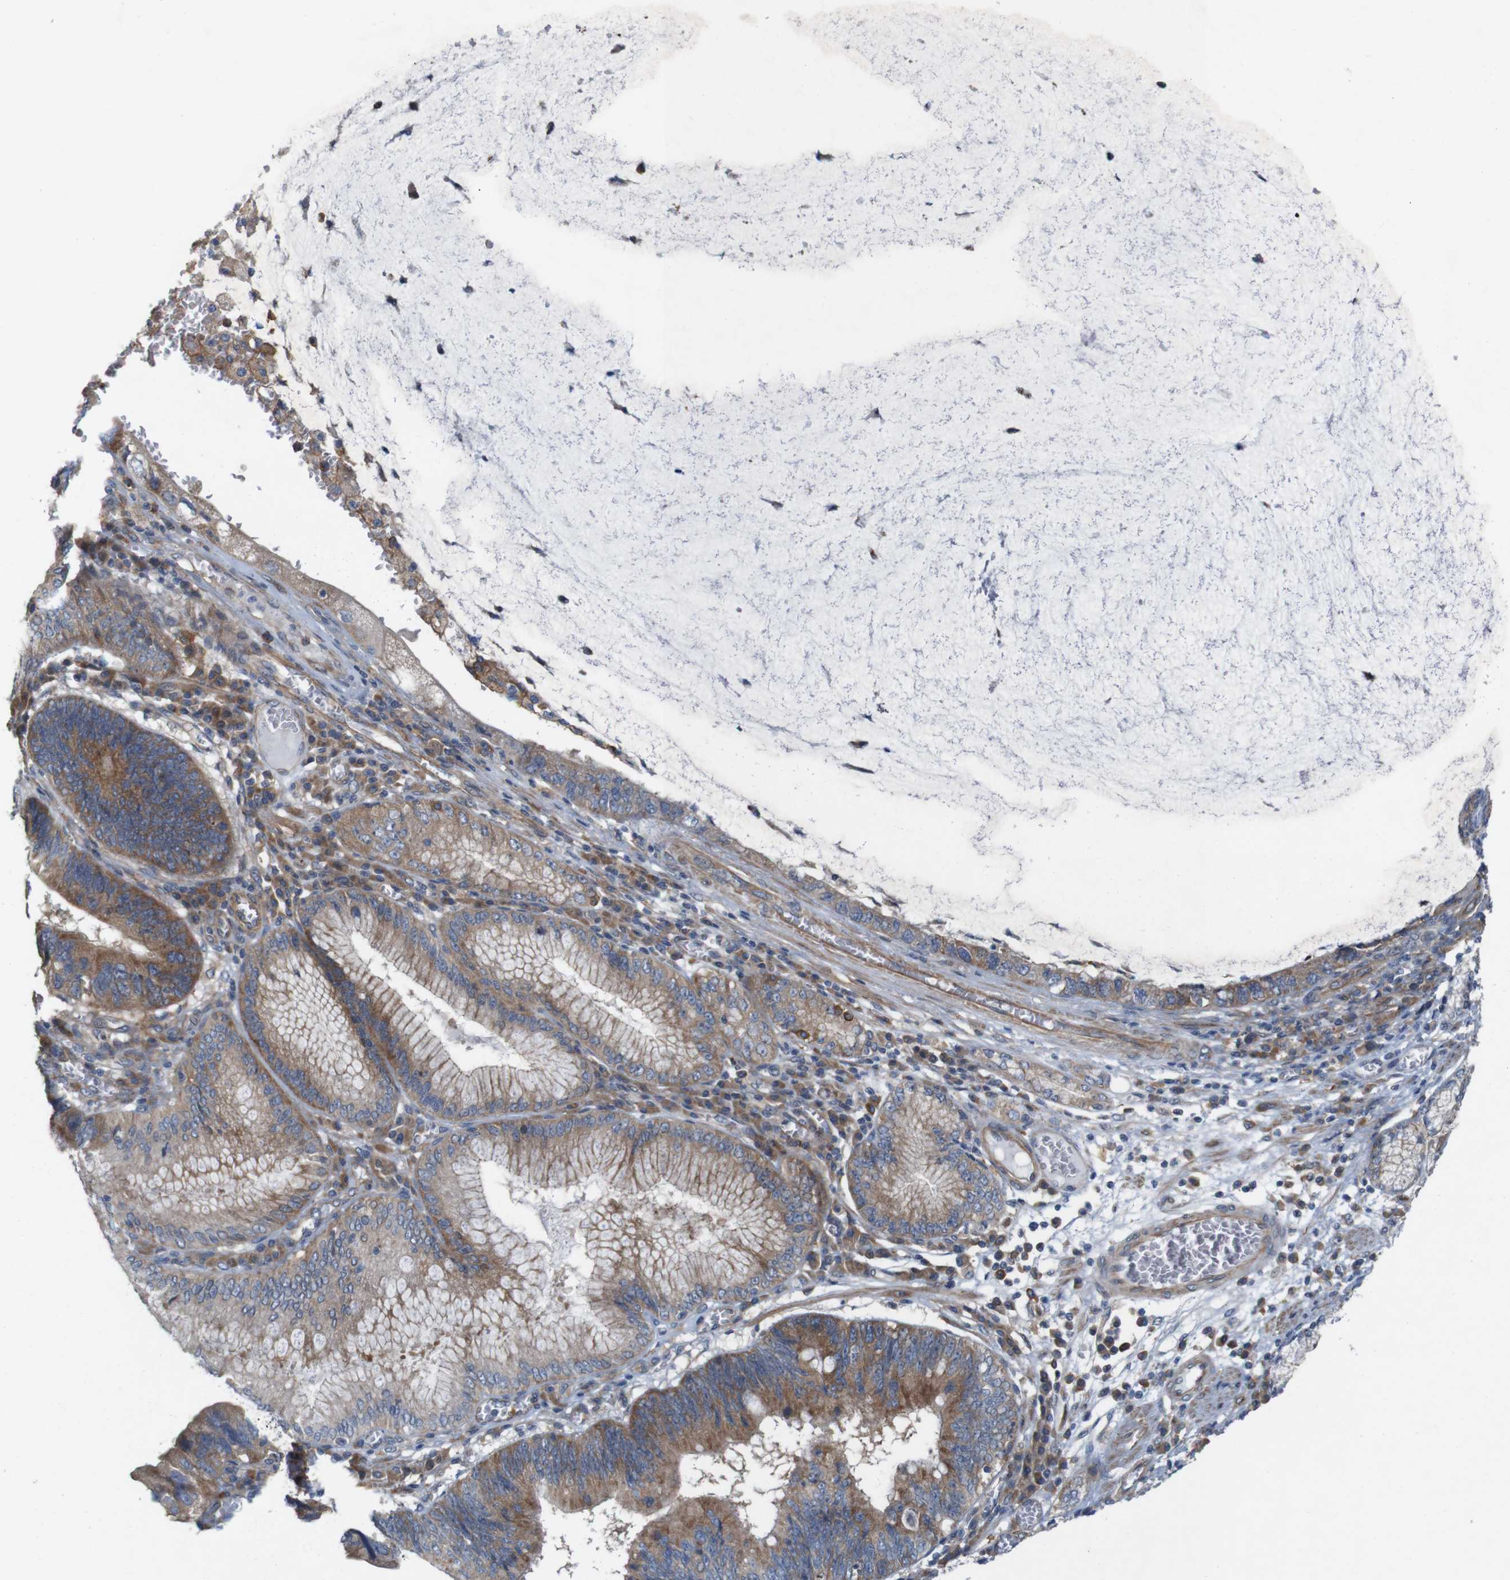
{"staining": {"intensity": "strong", "quantity": ">75%", "location": "cytoplasmic/membranous"}, "tissue": "stomach cancer", "cell_type": "Tumor cells", "image_type": "cancer", "snomed": [{"axis": "morphology", "description": "Adenocarcinoma, NOS"}, {"axis": "topography", "description": "Stomach"}], "caption": "This micrograph exhibits stomach adenocarcinoma stained with immunohistochemistry to label a protein in brown. The cytoplasmic/membranous of tumor cells show strong positivity for the protein. Nuclei are counter-stained blue.", "gene": "SIGLEC8", "patient": {"sex": "male", "age": 59}}